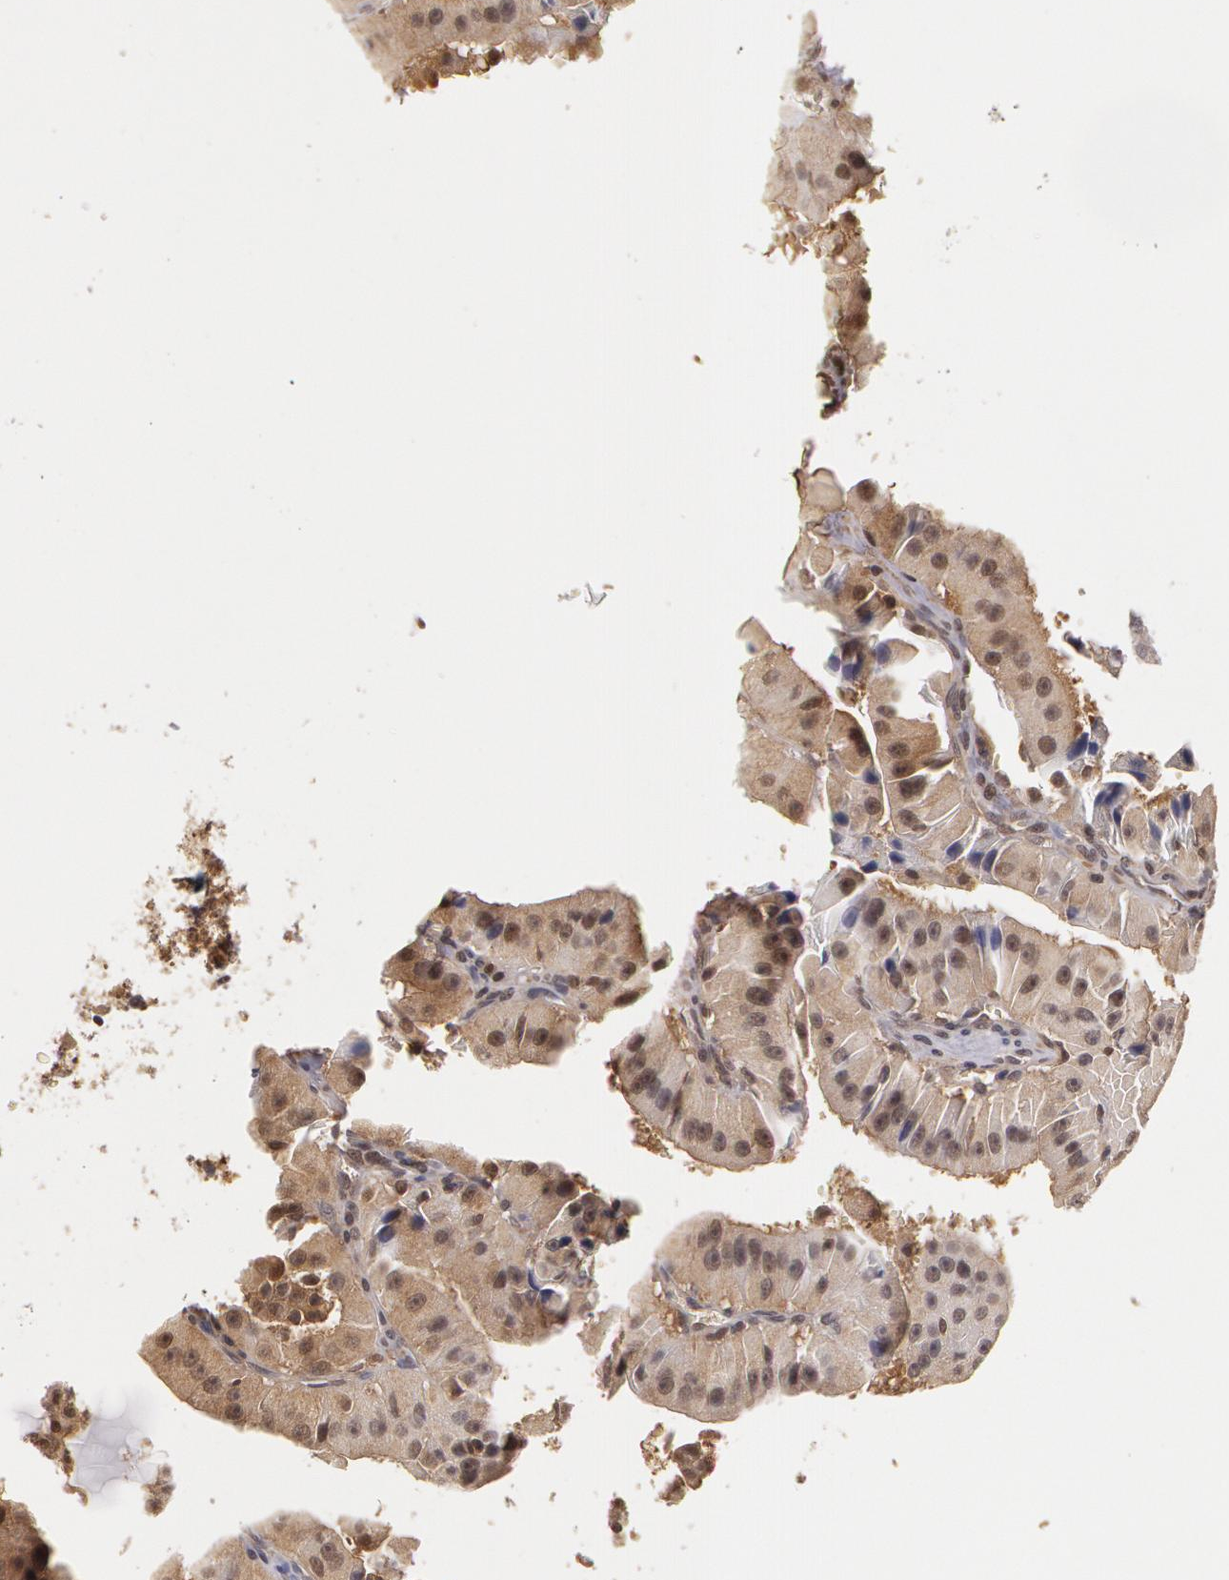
{"staining": {"intensity": "weak", "quantity": ">75%", "location": "cytoplasmic/membranous,nuclear"}, "tissue": "thyroid cancer", "cell_type": "Tumor cells", "image_type": "cancer", "snomed": [{"axis": "morphology", "description": "Carcinoma, NOS"}, {"axis": "topography", "description": "Thyroid gland"}], "caption": "This is an image of IHC staining of thyroid cancer (carcinoma), which shows weak positivity in the cytoplasmic/membranous and nuclear of tumor cells.", "gene": "AHSA1", "patient": {"sex": "male", "age": 76}}